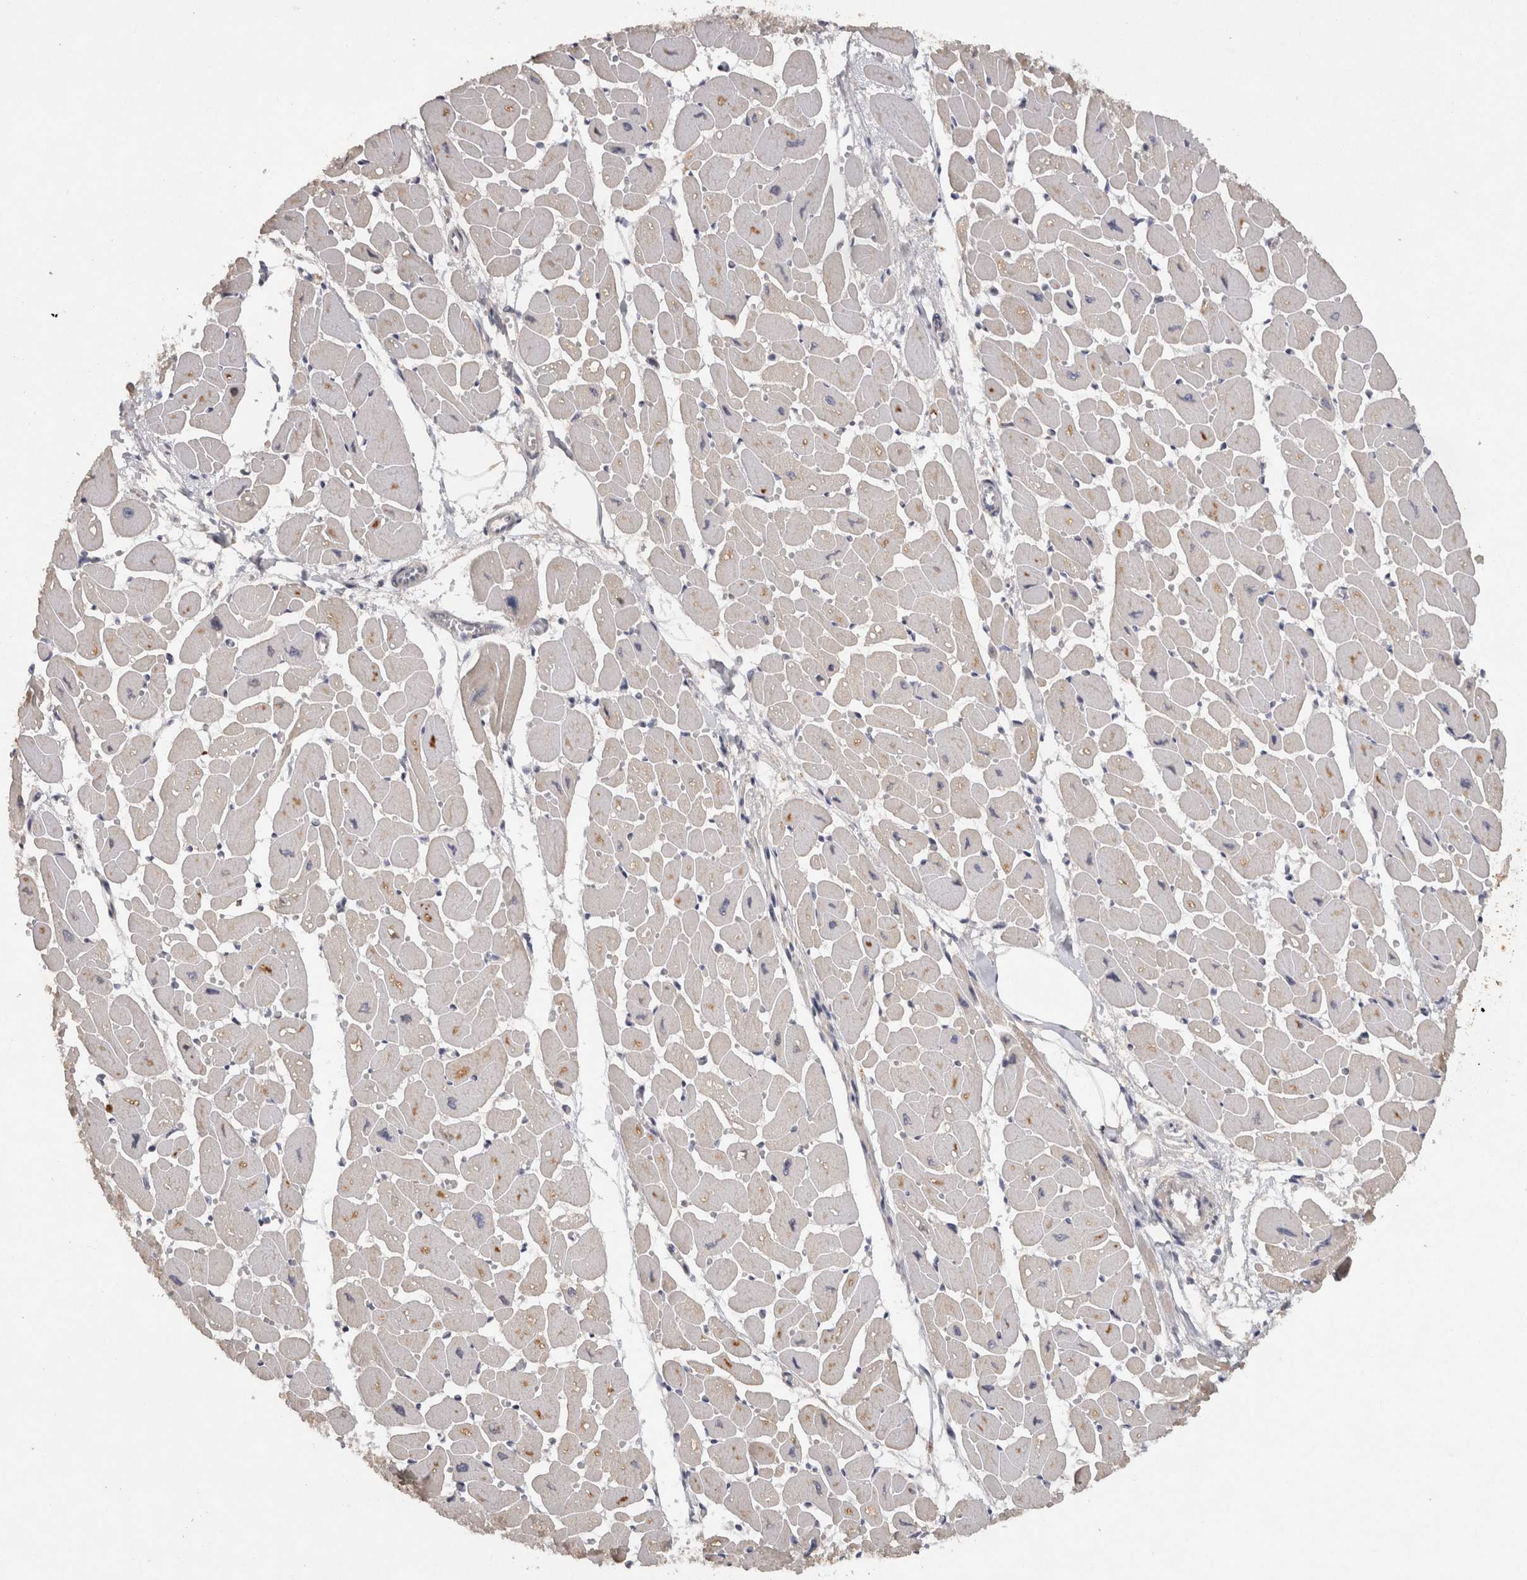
{"staining": {"intensity": "weak", "quantity": "25%-75%", "location": "cytoplasmic/membranous"}, "tissue": "heart muscle", "cell_type": "Cardiomyocytes", "image_type": "normal", "snomed": [{"axis": "morphology", "description": "Normal tissue, NOS"}, {"axis": "topography", "description": "Heart"}], "caption": "A high-resolution histopathology image shows immunohistochemistry (IHC) staining of benign heart muscle, which displays weak cytoplasmic/membranous expression in about 25%-75% of cardiomyocytes.", "gene": "ACAT2", "patient": {"sex": "female", "age": 54}}